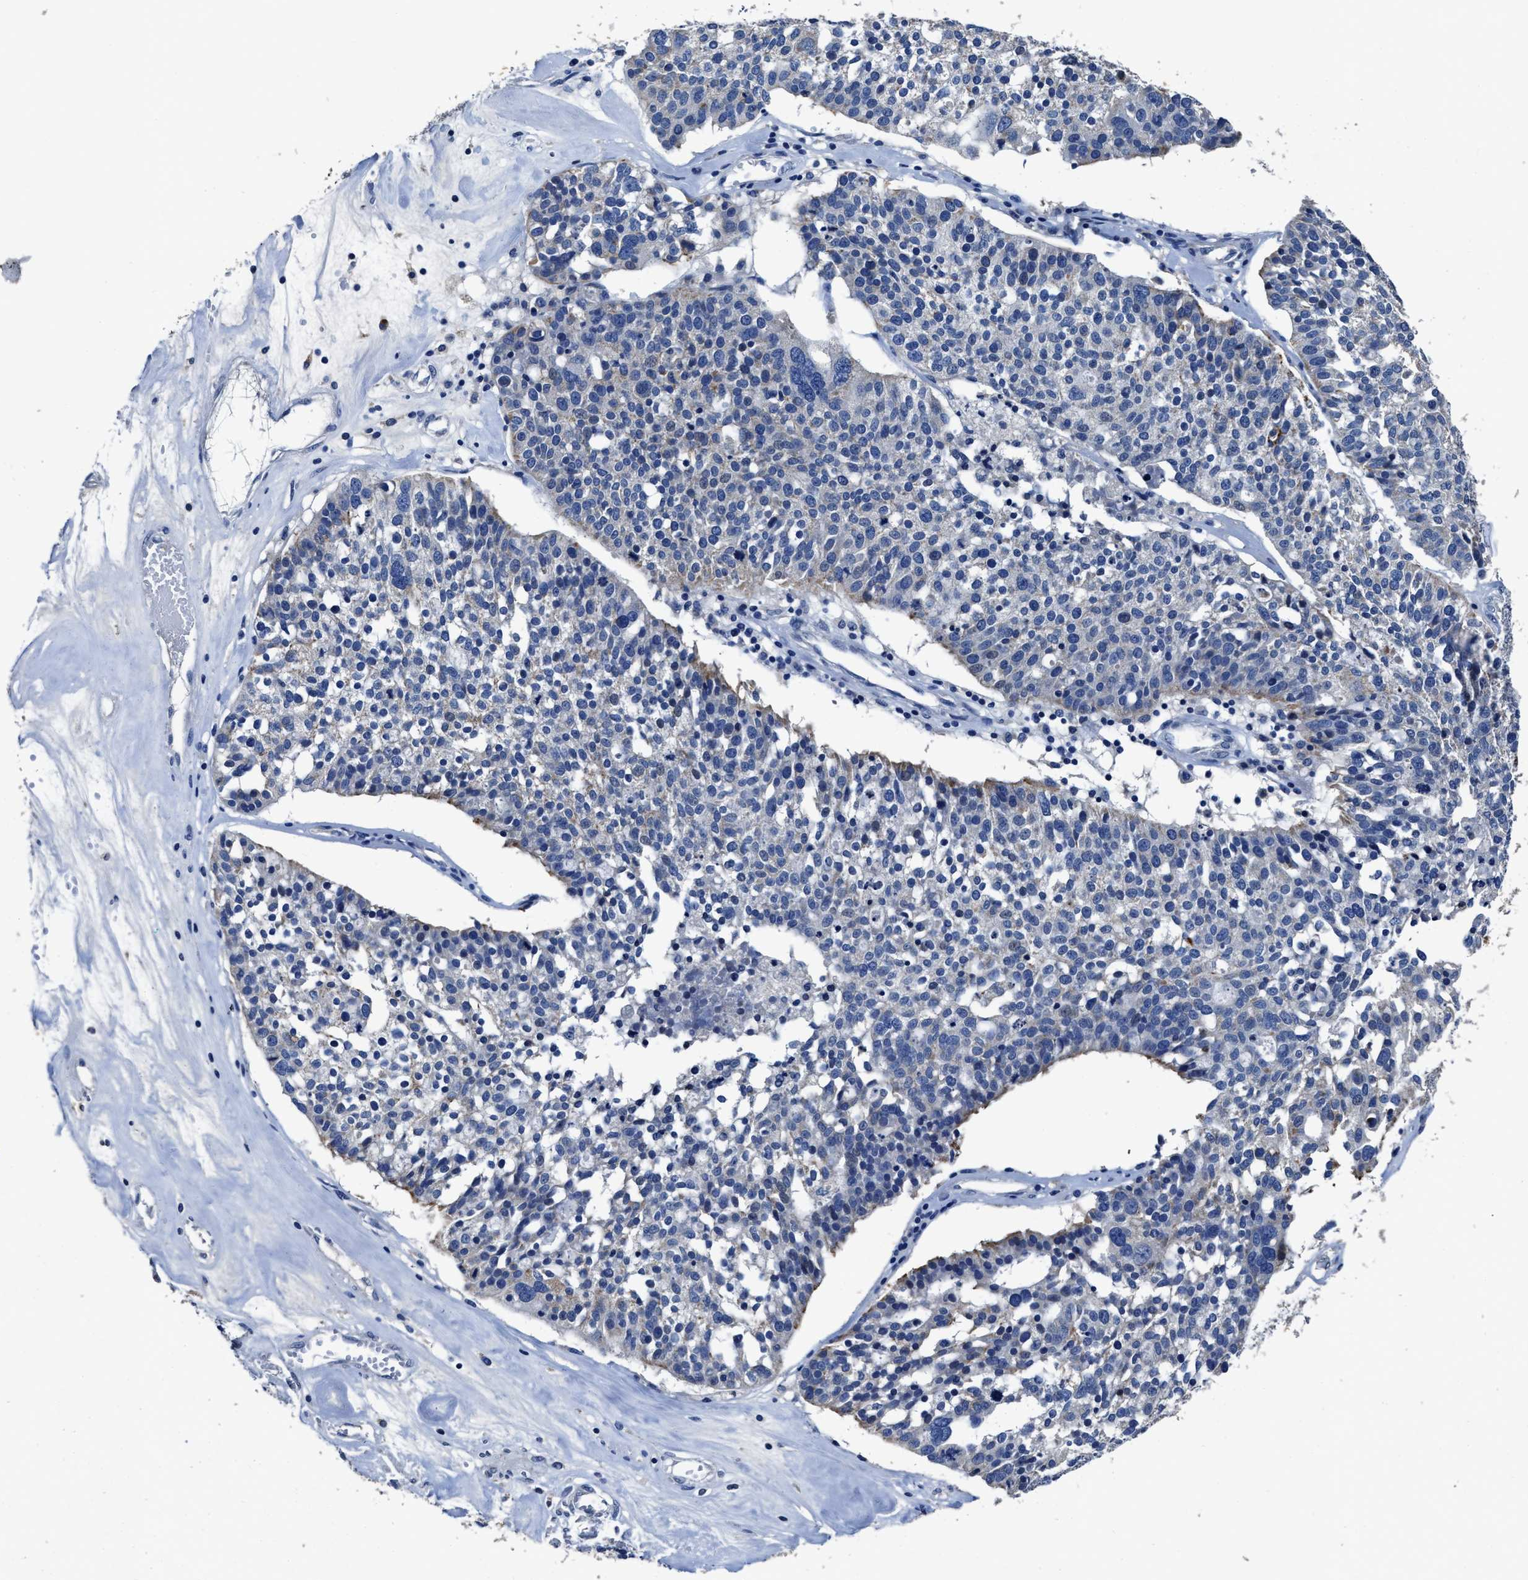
{"staining": {"intensity": "negative", "quantity": "none", "location": "none"}, "tissue": "ovarian cancer", "cell_type": "Tumor cells", "image_type": "cancer", "snomed": [{"axis": "morphology", "description": "Cystadenocarcinoma, serous, NOS"}, {"axis": "topography", "description": "Ovary"}], "caption": "A micrograph of serous cystadenocarcinoma (ovarian) stained for a protein reveals no brown staining in tumor cells.", "gene": "UBR4", "patient": {"sex": "female", "age": 59}}